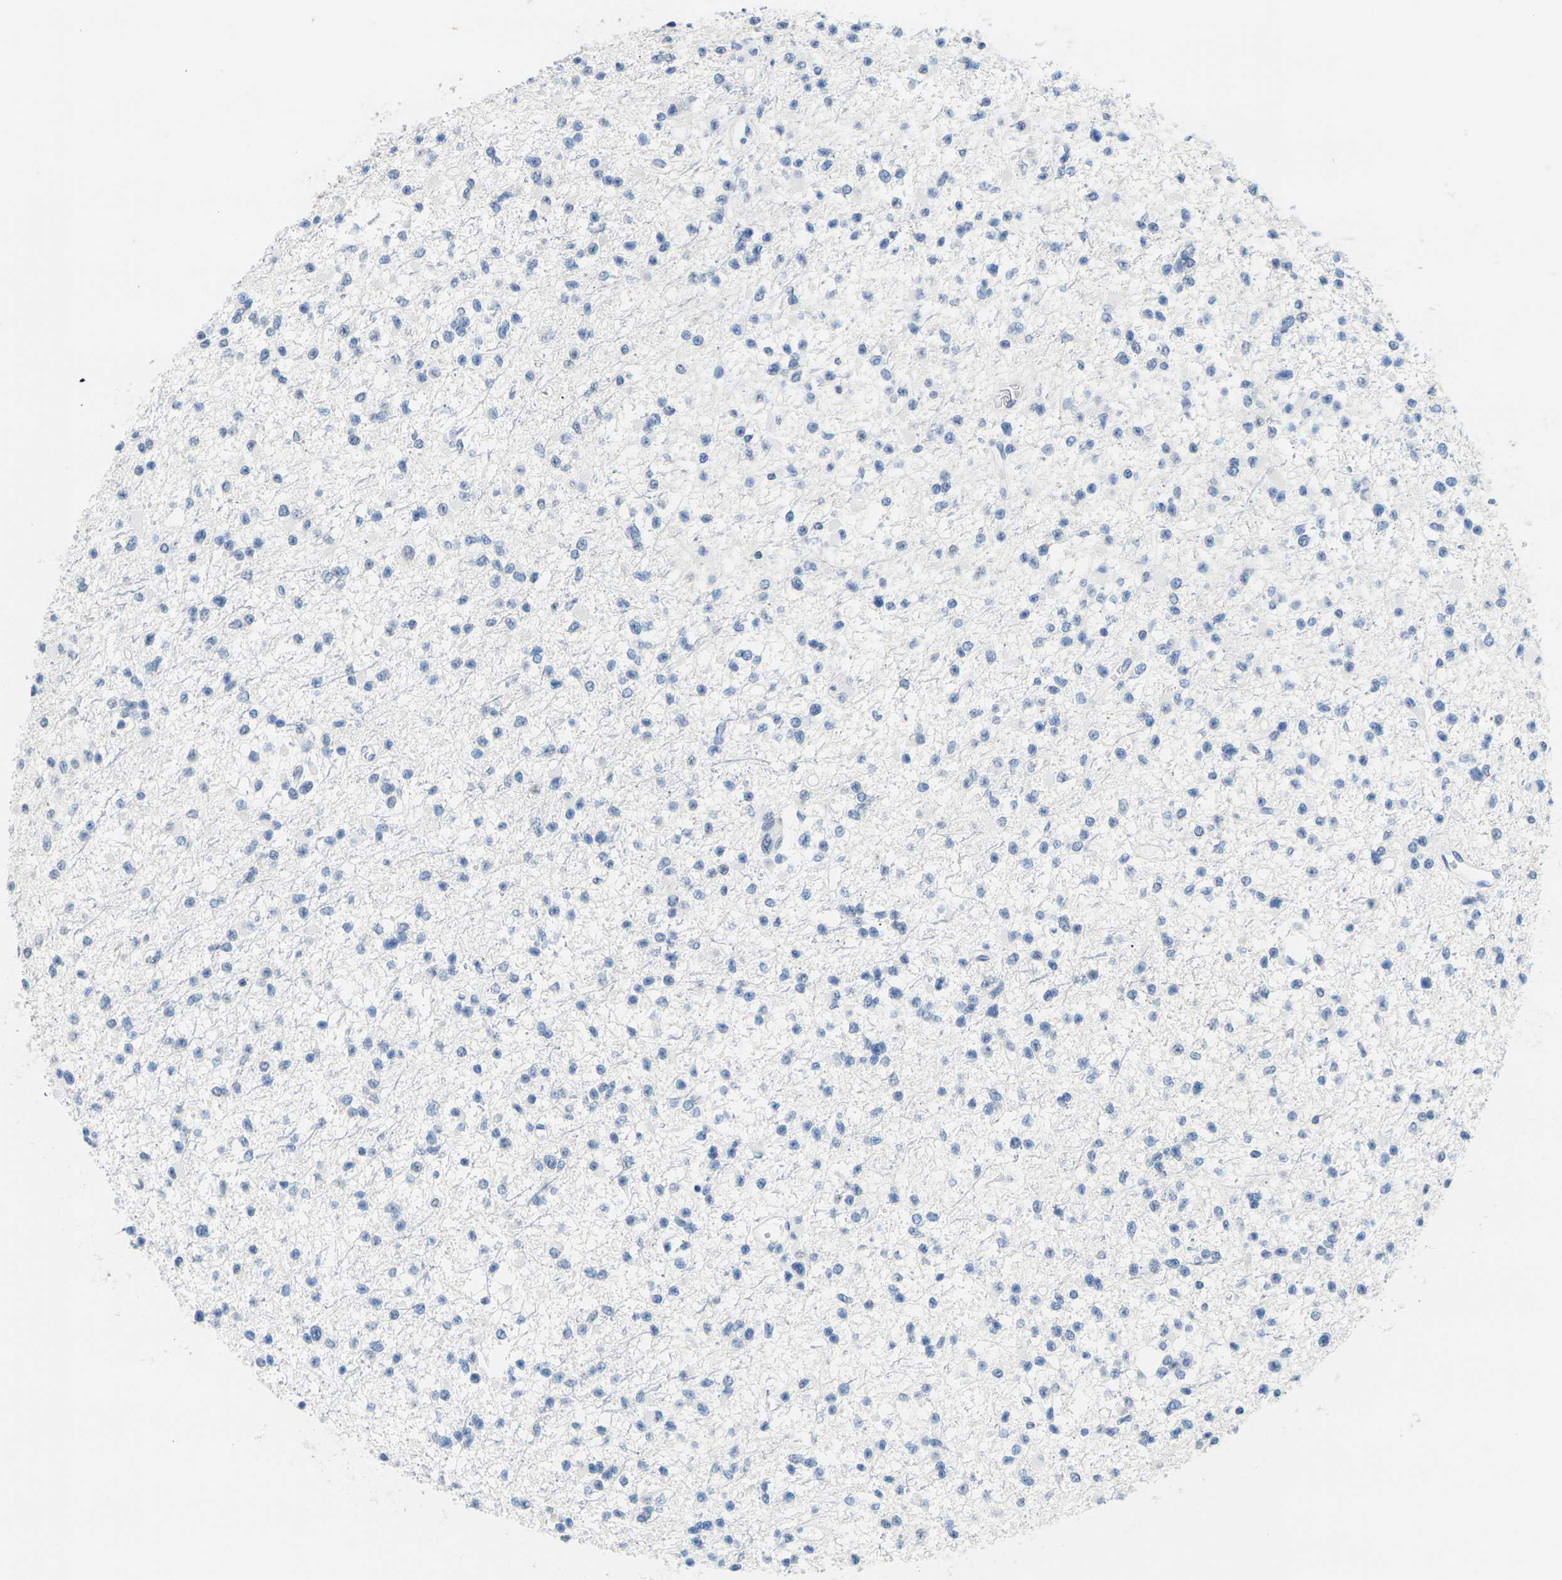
{"staining": {"intensity": "negative", "quantity": "none", "location": "none"}, "tissue": "glioma", "cell_type": "Tumor cells", "image_type": "cancer", "snomed": [{"axis": "morphology", "description": "Glioma, malignant, Low grade"}, {"axis": "topography", "description": "Brain"}], "caption": "High magnification brightfield microscopy of glioma stained with DAB (brown) and counterstained with hematoxylin (blue): tumor cells show no significant expression.", "gene": "CTAG1A", "patient": {"sex": "female", "age": 22}}